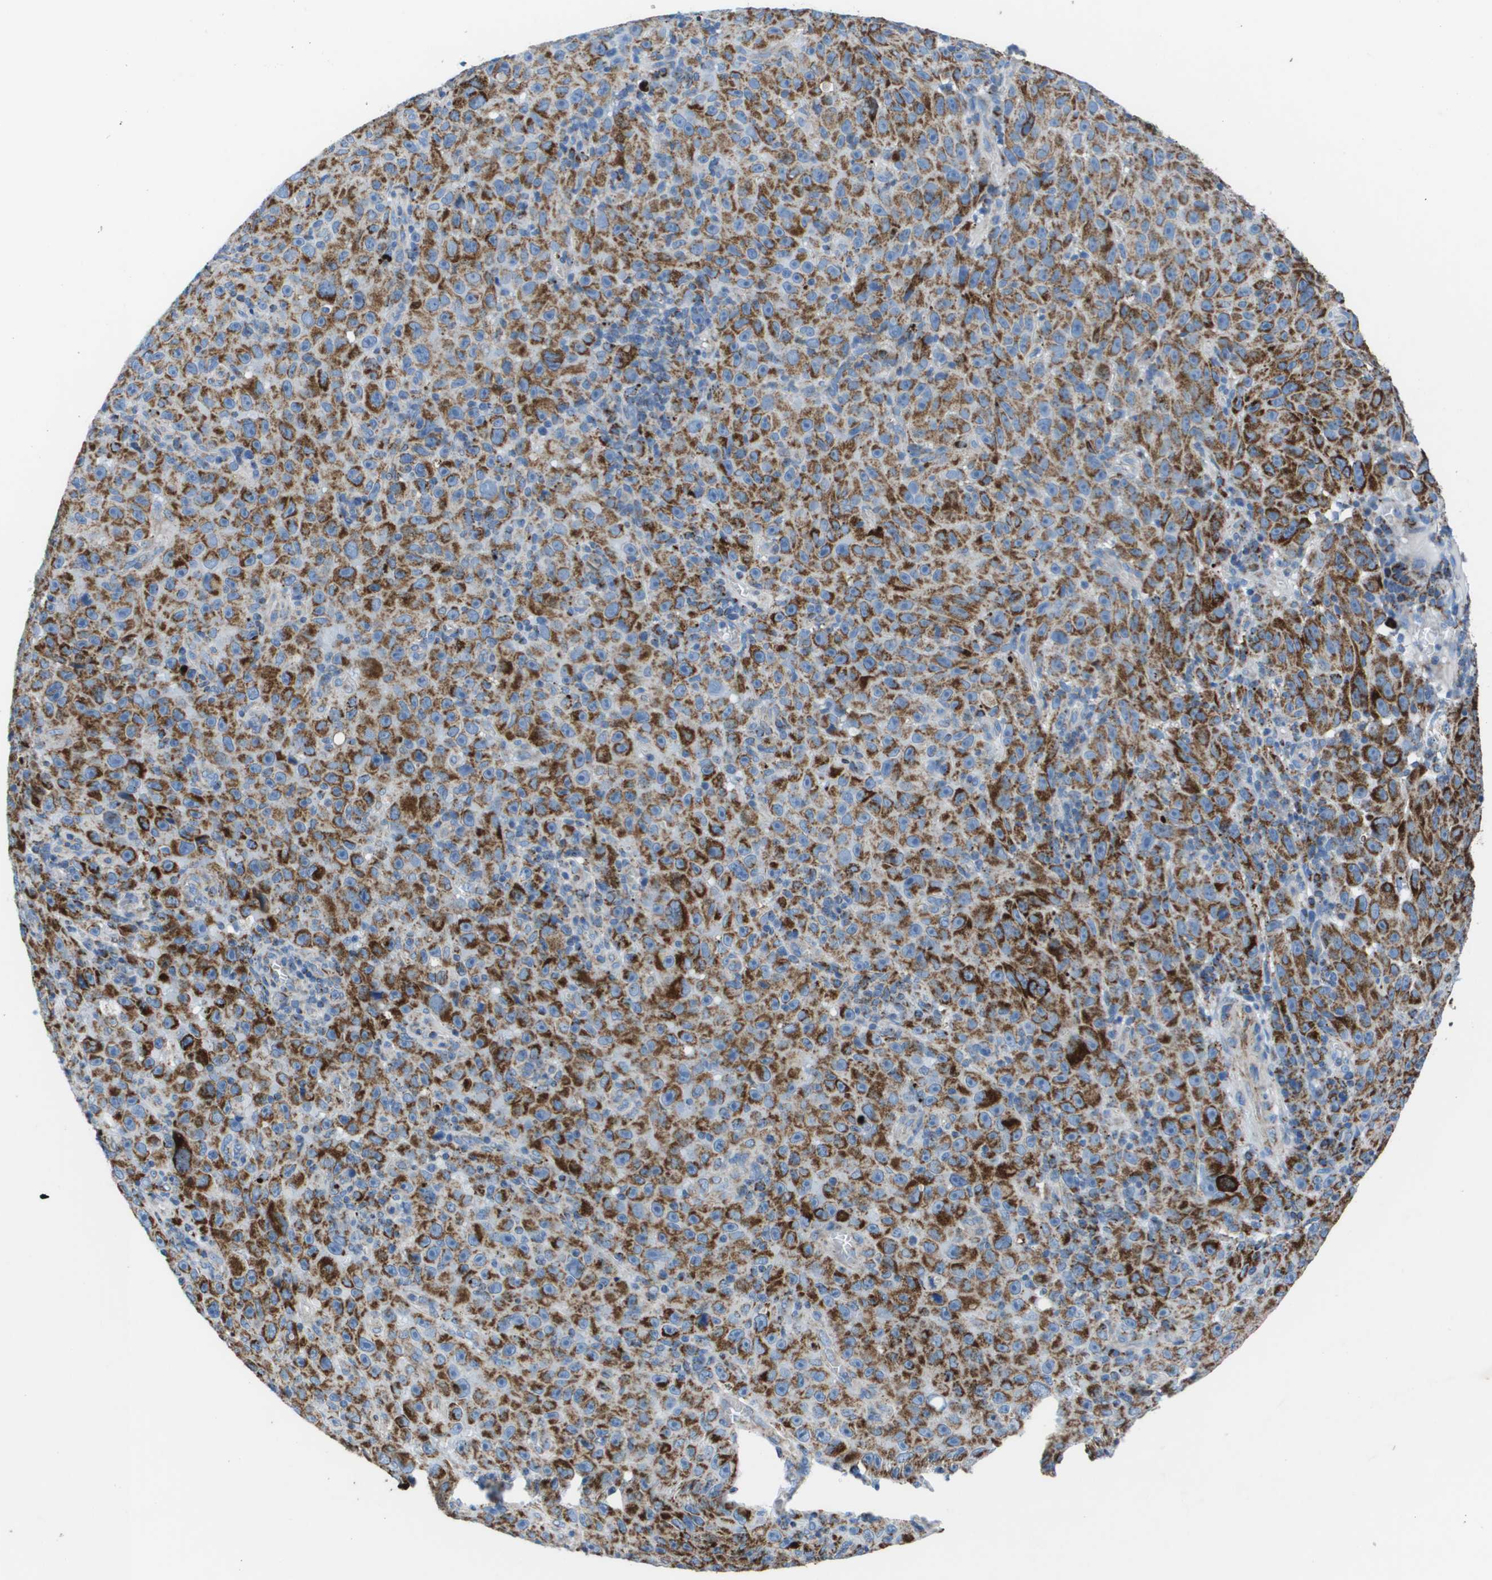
{"staining": {"intensity": "weak", "quantity": ">75%", "location": "cytoplasmic/membranous"}, "tissue": "melanoma", "cell_type": "Tumor cells", "image_type": "cancer", "snomed": [{"axis": "morphology", "description": "Malignant melanoma, NOS"}, {"axis": "topography", "description": "Skin"}], "caption": "A micrograph of malignant melanoma stained for a protein exhibits weak cytoplasmic/membranous brown staining in tumor cells. (brown staining indicates protein expression, while blue staining denotes nuclei).", "gene": "ZDHHC3", "patient": {"sex": "female", "age": 82}}